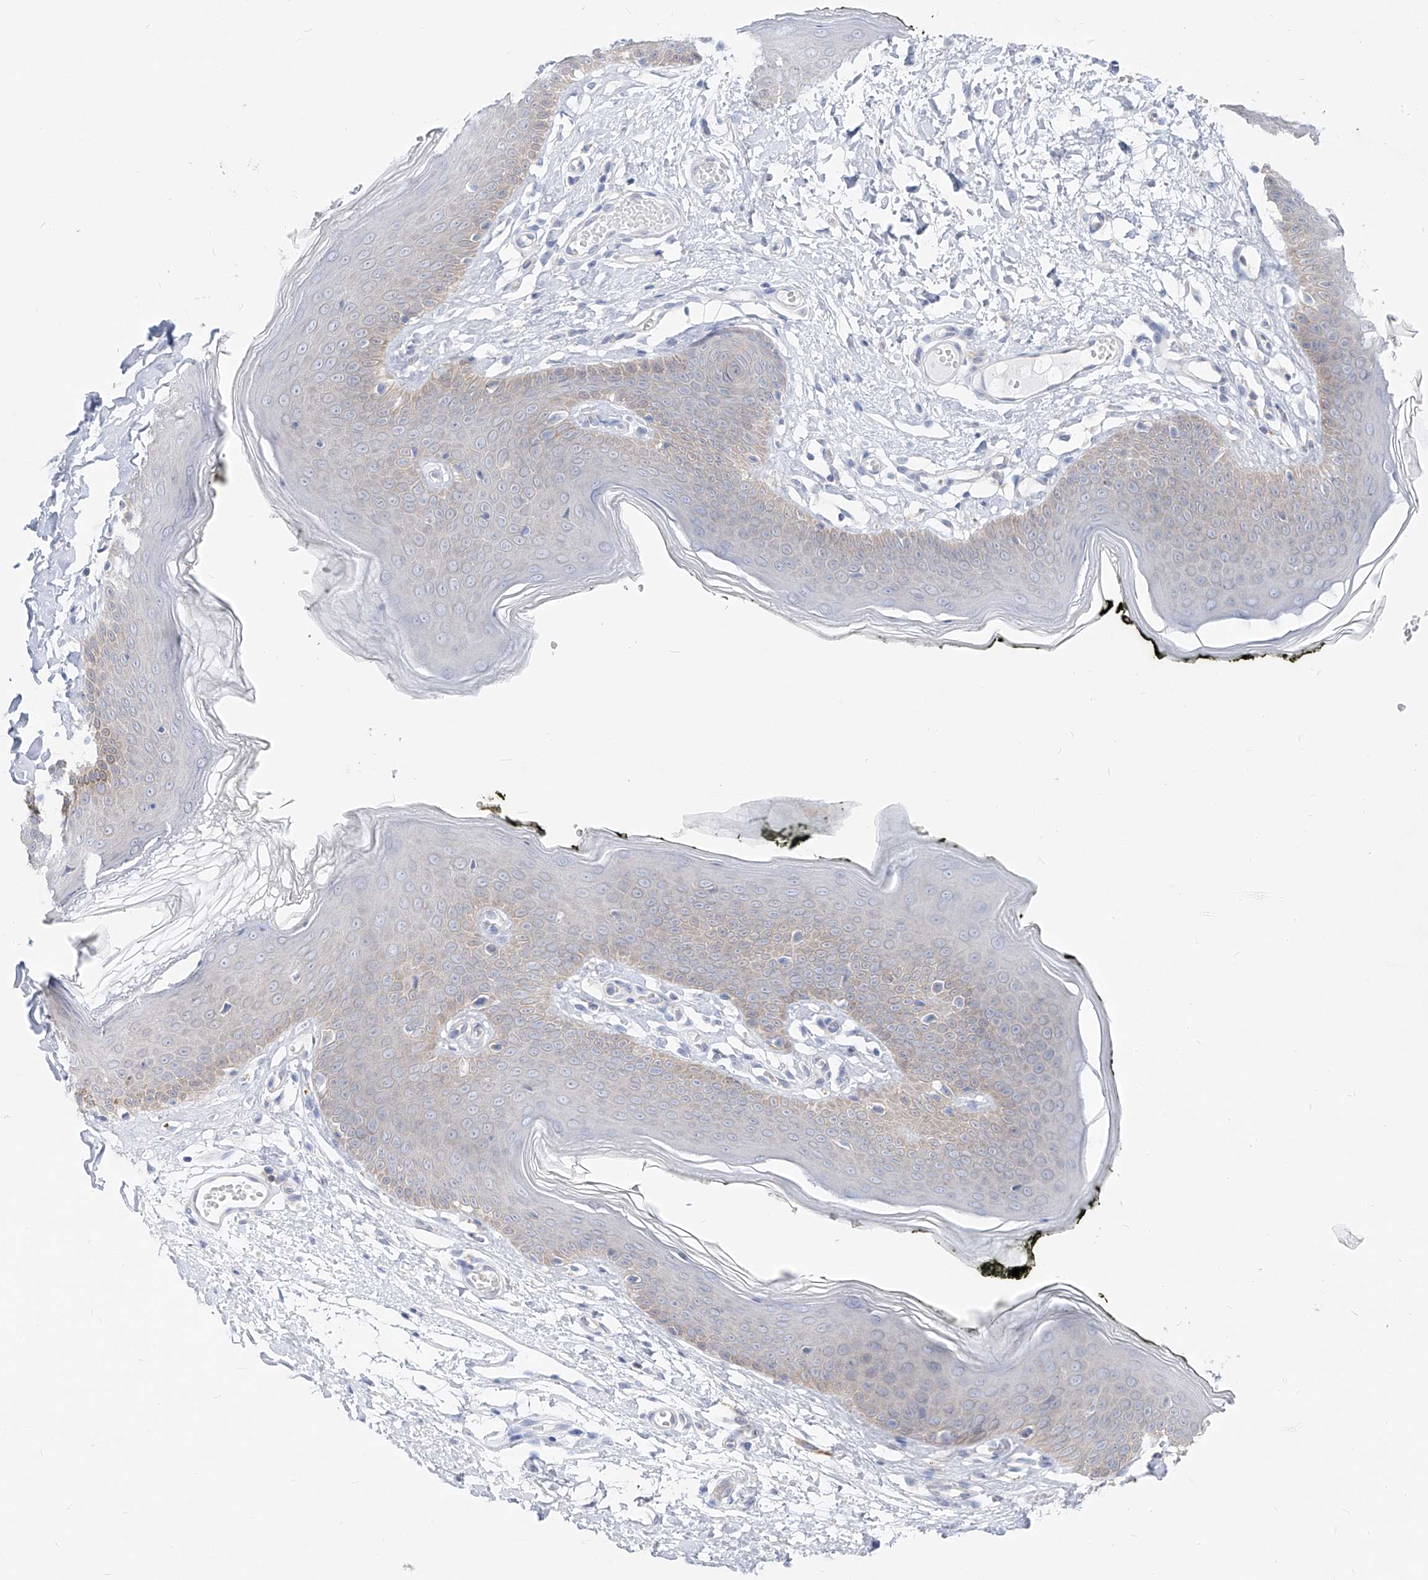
{"staining": {"intensity": "moderate", "quantity": "<25%", "location": "cytoplasmic/membranous"}, "tissue": "skin", "cell_type": "Epidermal cells", "image_type": "normal", "snomed": [{"axis": "morphology", "description": "Normal tissue, NOS"}, {"axis": "morphology", "description": "Inflammation, NOS"}, {"axis": "topography", "description": "Vulva"}], "caption": "Skin stained with immunohistochemistry reveals moderate cytoplasmic/membranous positivity in about <25% of epidermal cells. Immunohistochemistry stains the protein in brown and the nuclei are stained blue.", "gene": "UFL1", "patient": {"sex": "female", "age": 84}}